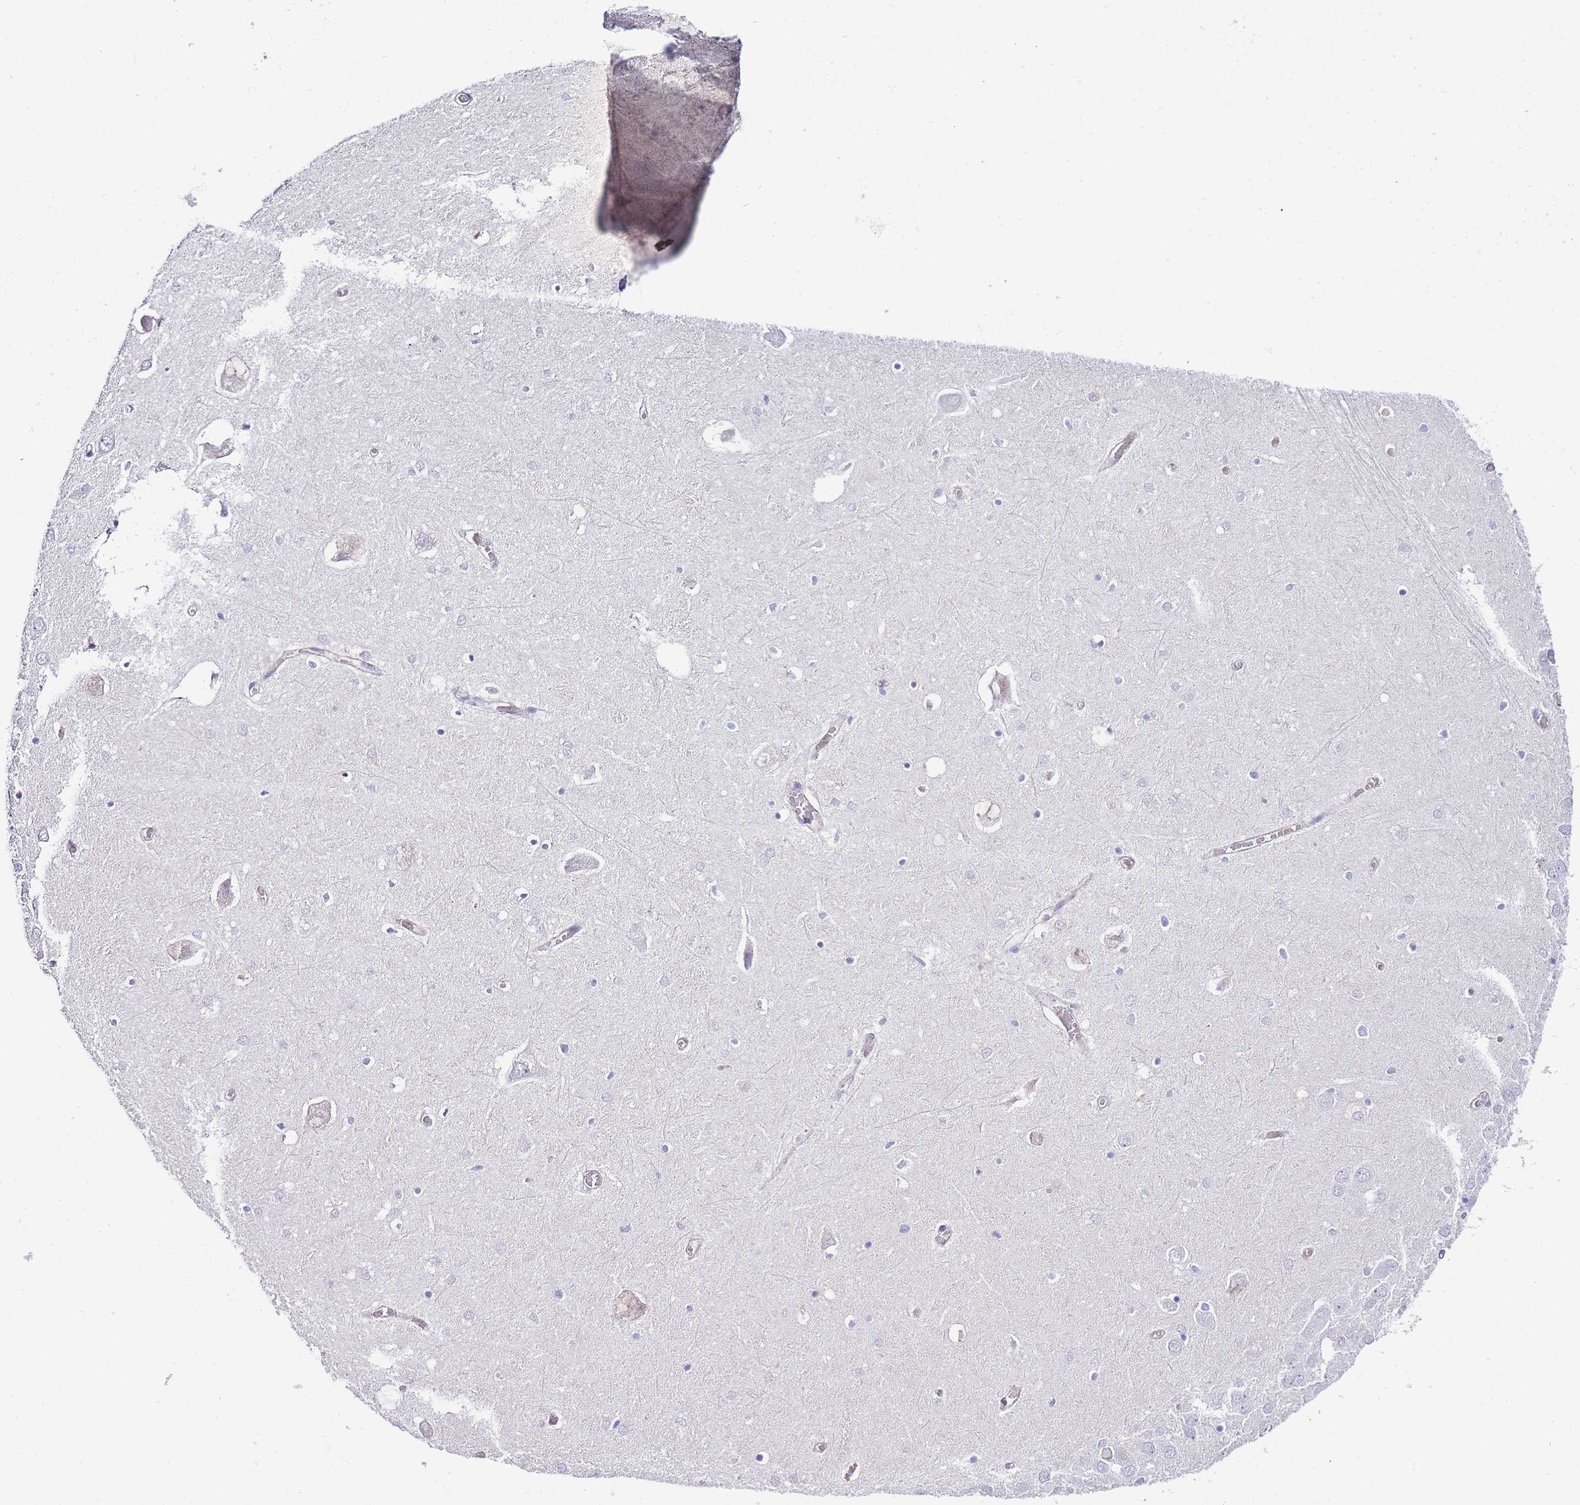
{"staining": {"intensity": "negative", "quantity": "none", "location": "none"}, "tissue": "hippocampus", "cell_type": "Glial cells", "image_type": "normal", "snomed": [{"axis": "morphology", "description": "Normal tissue, NOS"}, {"axis": "topography", "description": "Hippocampus"}], "caption": "This micrograph is of benign hippocampus stained with immunohistochemistry to label a protein in brown with the nuclei are counter-stained blue. There is no positivity in glial cells. (Stains: DAB IHC with hematoxylin counter stain, Microscopy: brightfield microscopy at high magnification).", "gene": "PDCD7", "patient": {"sex": "male", "age": 70}}